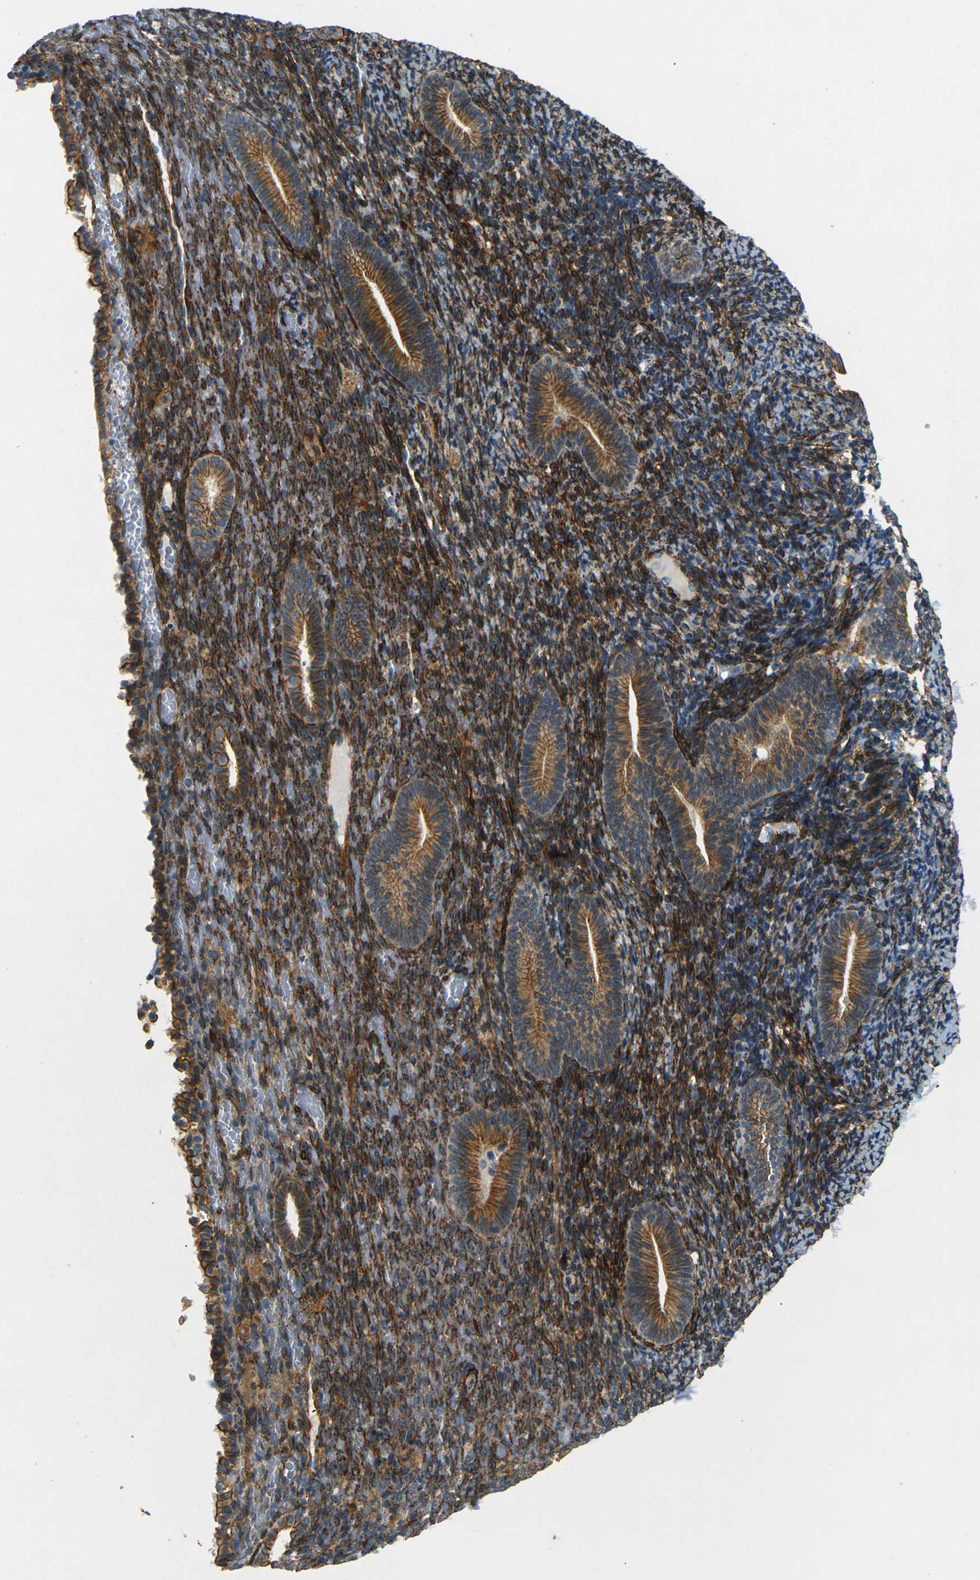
{"staining": {"intensity": "moderate", "quantity": "<25%", "location": "cytoplasmic/membranous"}, "tissue": "endometrium", "cell_type": "Cells in endometrial stroma", "image_type": "normal", "snomed": [{"axis": "morphology", "description": "Normal tissue, NOS"}, {"axis": "topography", "description": "Endometrium"}], "caption": "Protein staining by IHC reveals moderate cytoplasmic/membranous expression in about <25% of cells in endometrial stroma in normal endometrium. (DAB IHC, brown staining for protein, blue staining for nuclei).", "gene": "EPHA7", "patient": {"sex": "female", "age": 51}}